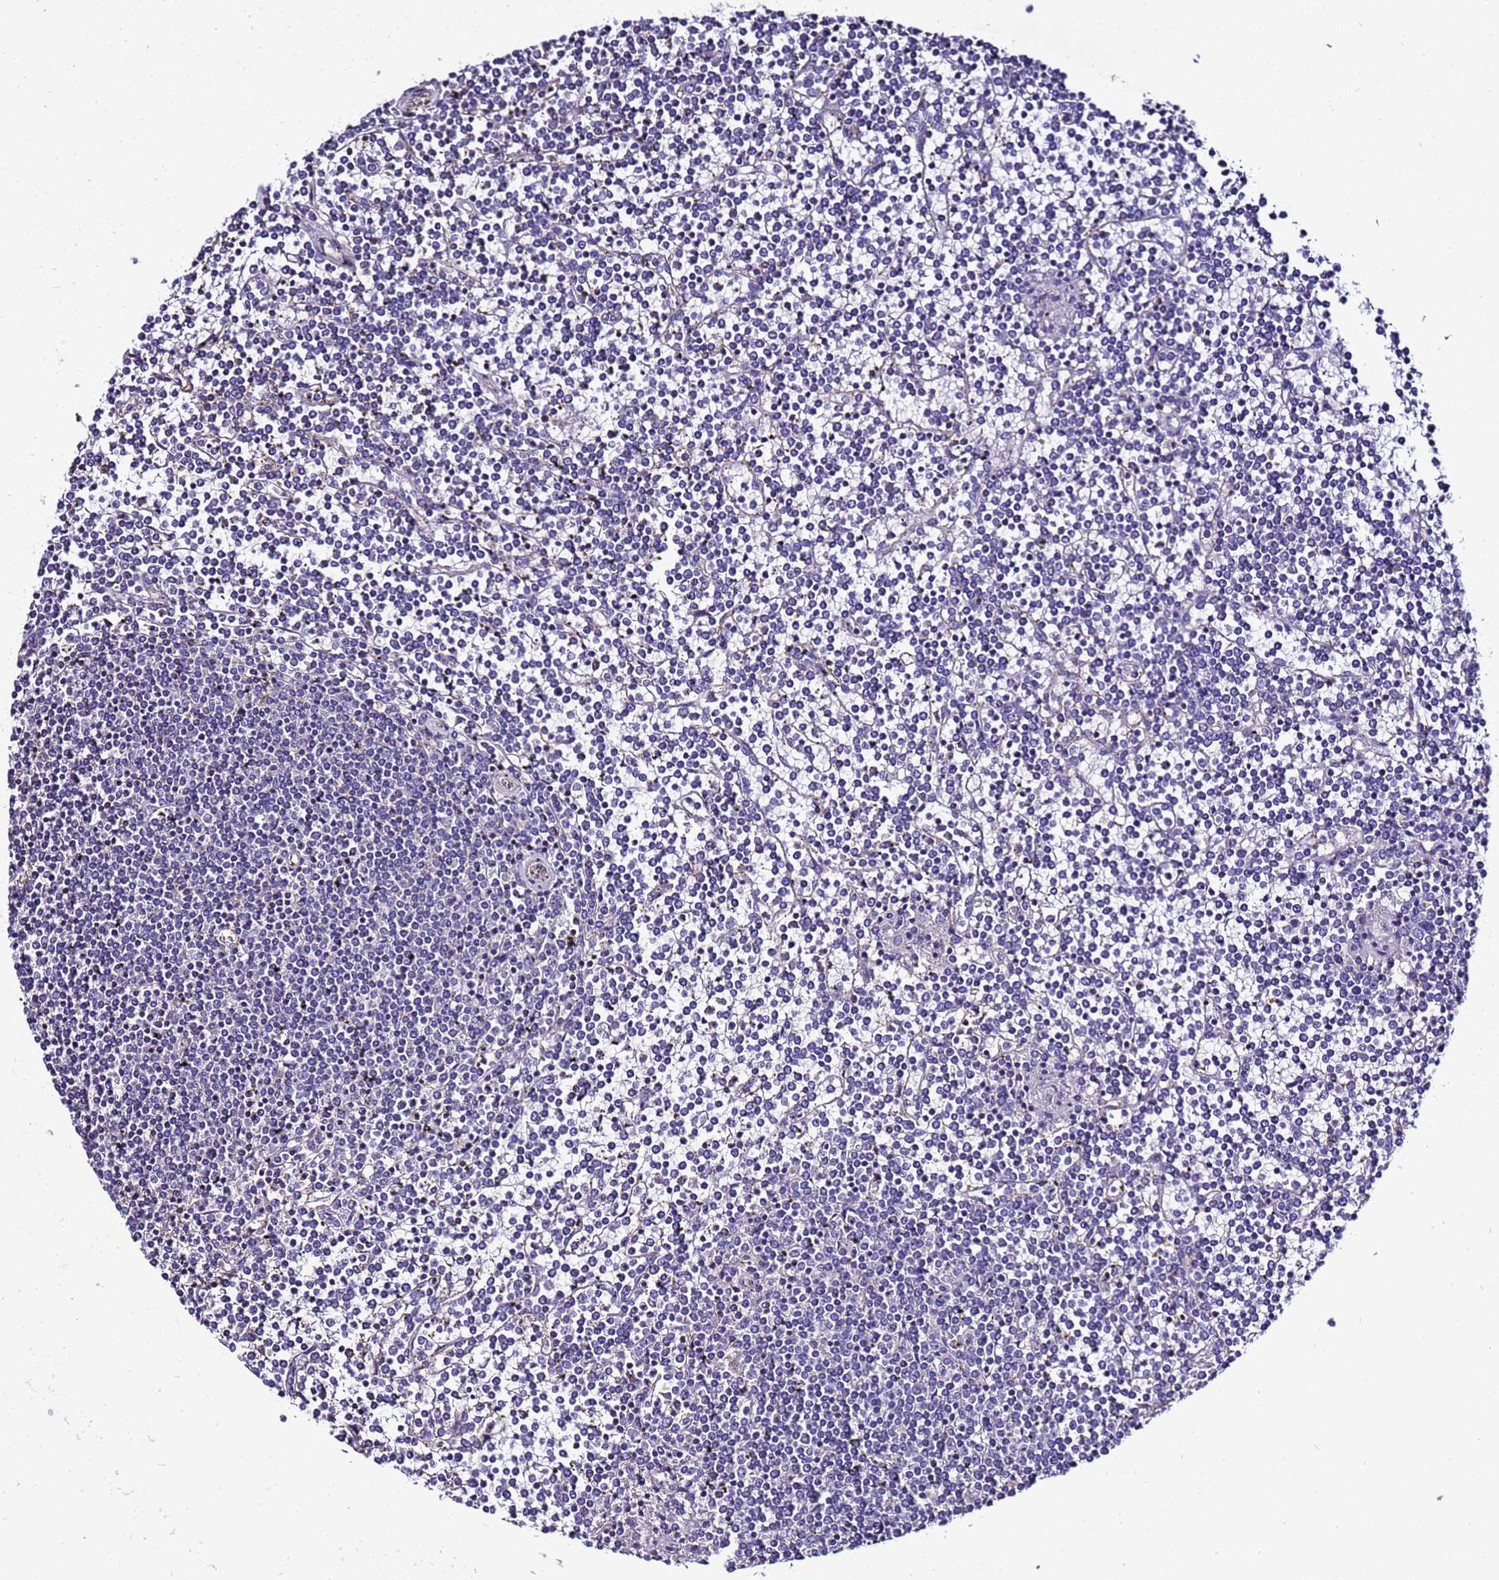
{"staining": {"intensity": "negative", "quantity": "none", "location": "none"}, "tissue": "lymphoma", "cell_type": "Tumor cells", "image_type": "cancer", "snomed": [{"axis": "morphology", "description": "Malignant lymphoma, non-Hodgkin's type, Low grade"}, {"axis": "topography", "description": "Spleen"}], "caption": "This is an immunohistochemistry micrograph of malignant lymphoma, non-Hodgkin's type (low-grade). There is no positivity in tumor cells.", "gene": "MYL12A", "patient": {"sex": "female", "age": 19}}